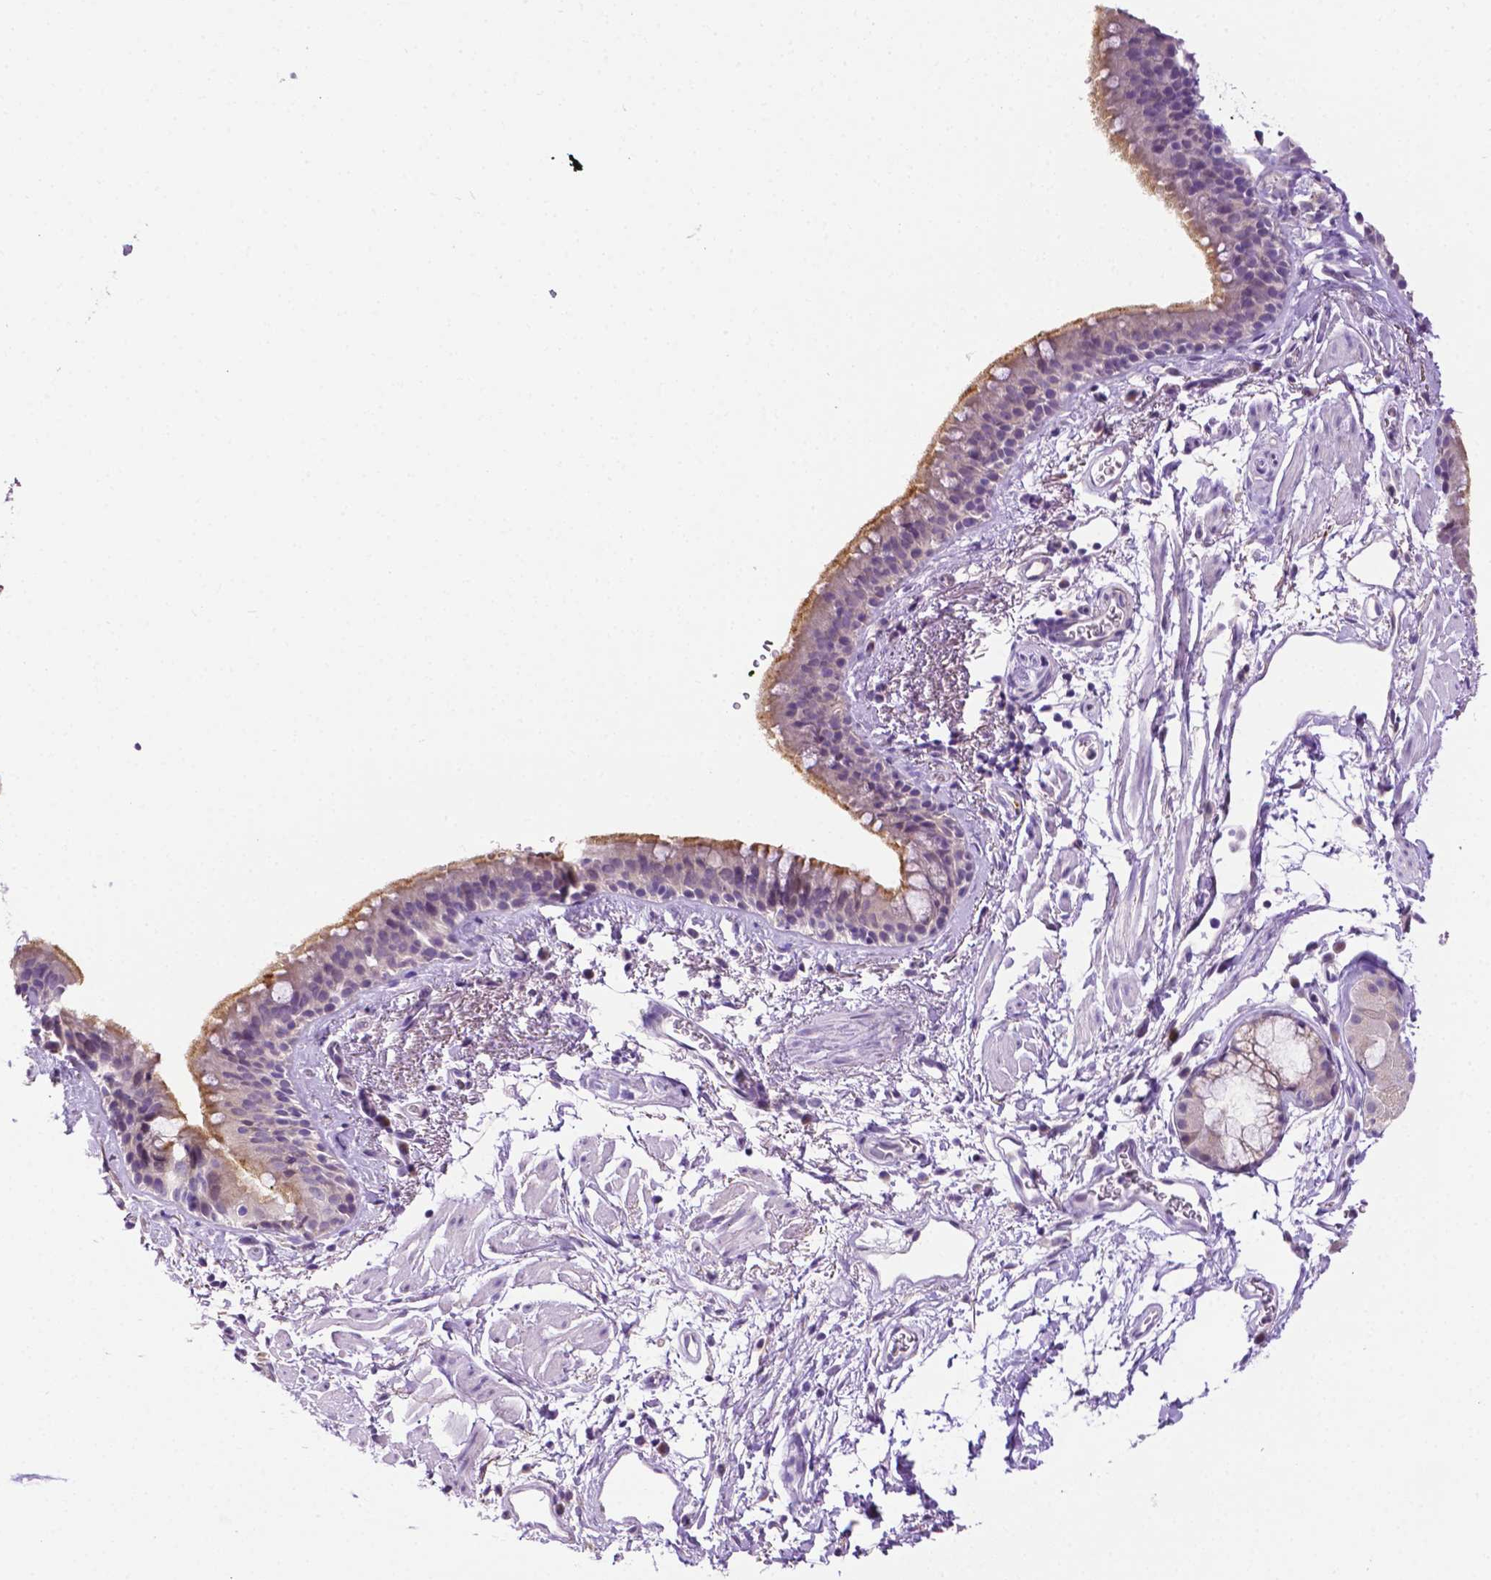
{"staining": {"intensity": "moderate", "quantity": "25%-75%", "location": "cytoplasmic/membranous"}, "tissue": "bronchus", "cell_type": "Respiratory epithelial cells", "image_type": "normal", "snomed": [{"axis": "morphology", "description": "Normal tissue, NOS"}, {"axis": "topography", "description": "Cartilage tissue"}, {"axis": "topography", "description": "Bronchus"}], "caption": "An immunohistochemistry (IHC) histopathology image of normal tissue is shown. Protein staining in brown shows moderate cytoplasmic/membranous positivity in bronchus within respiratory epithelial cells.", "gene": "MMP27", "patient": {"sex": "male", "age": 58}}